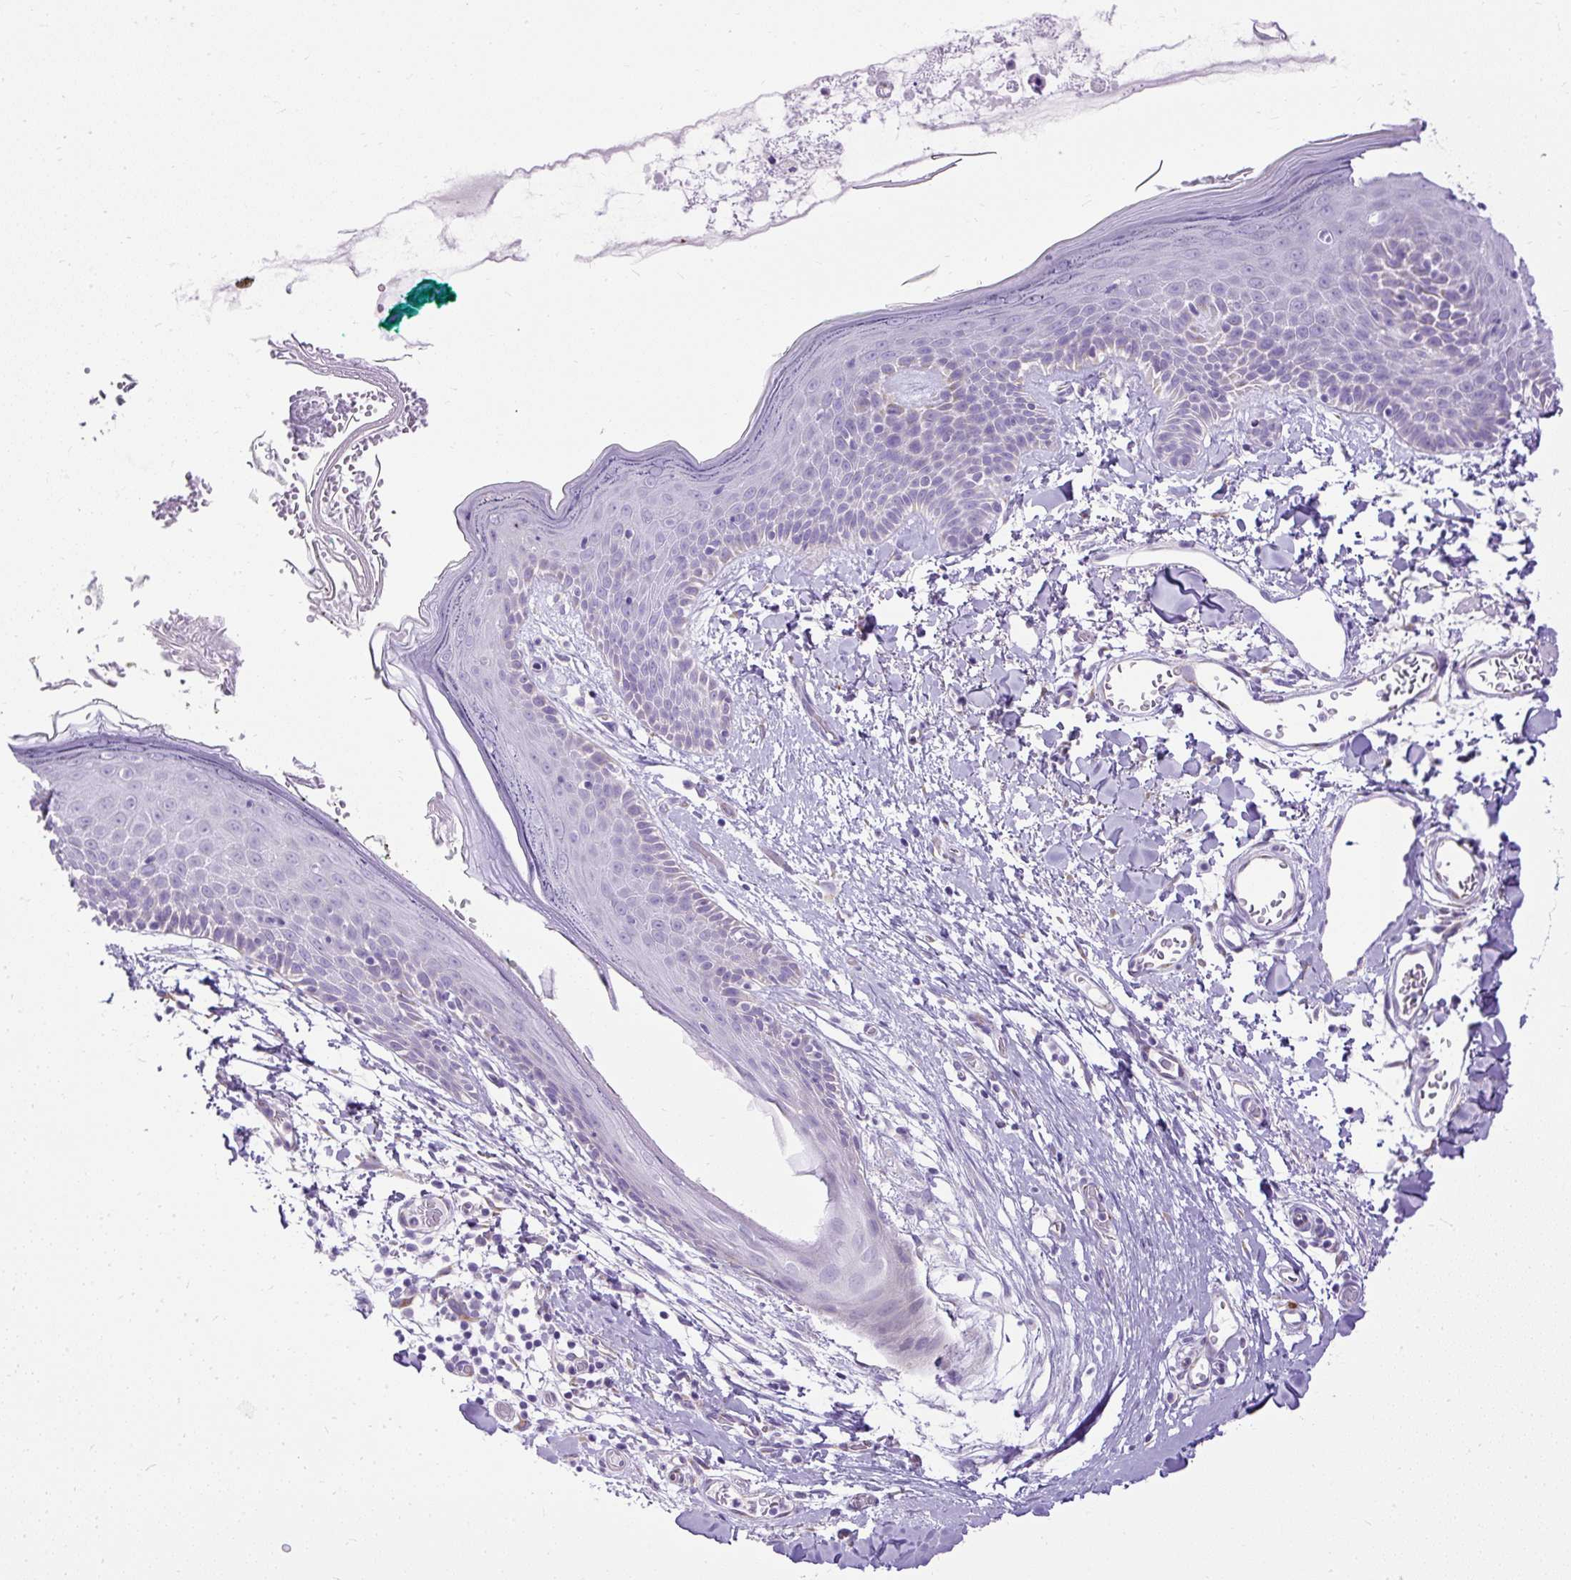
{"staining": {"intensity": "negative", "quantity": "none", "location": "none"}, "tissue": "skin", "cell_type": "Fibroblasts", "image_type": "normal", "snomed": [{"axis": "morphology", "description": "Normal tissue, NOS"}, {"axis": "topography", "description": "Skin"}], "caption": "Skin stained for a protein using IHC demonstrates no expression fibroblasts.", "gene": "SYBU", "patient": {"sex": "male", "age": 79}}